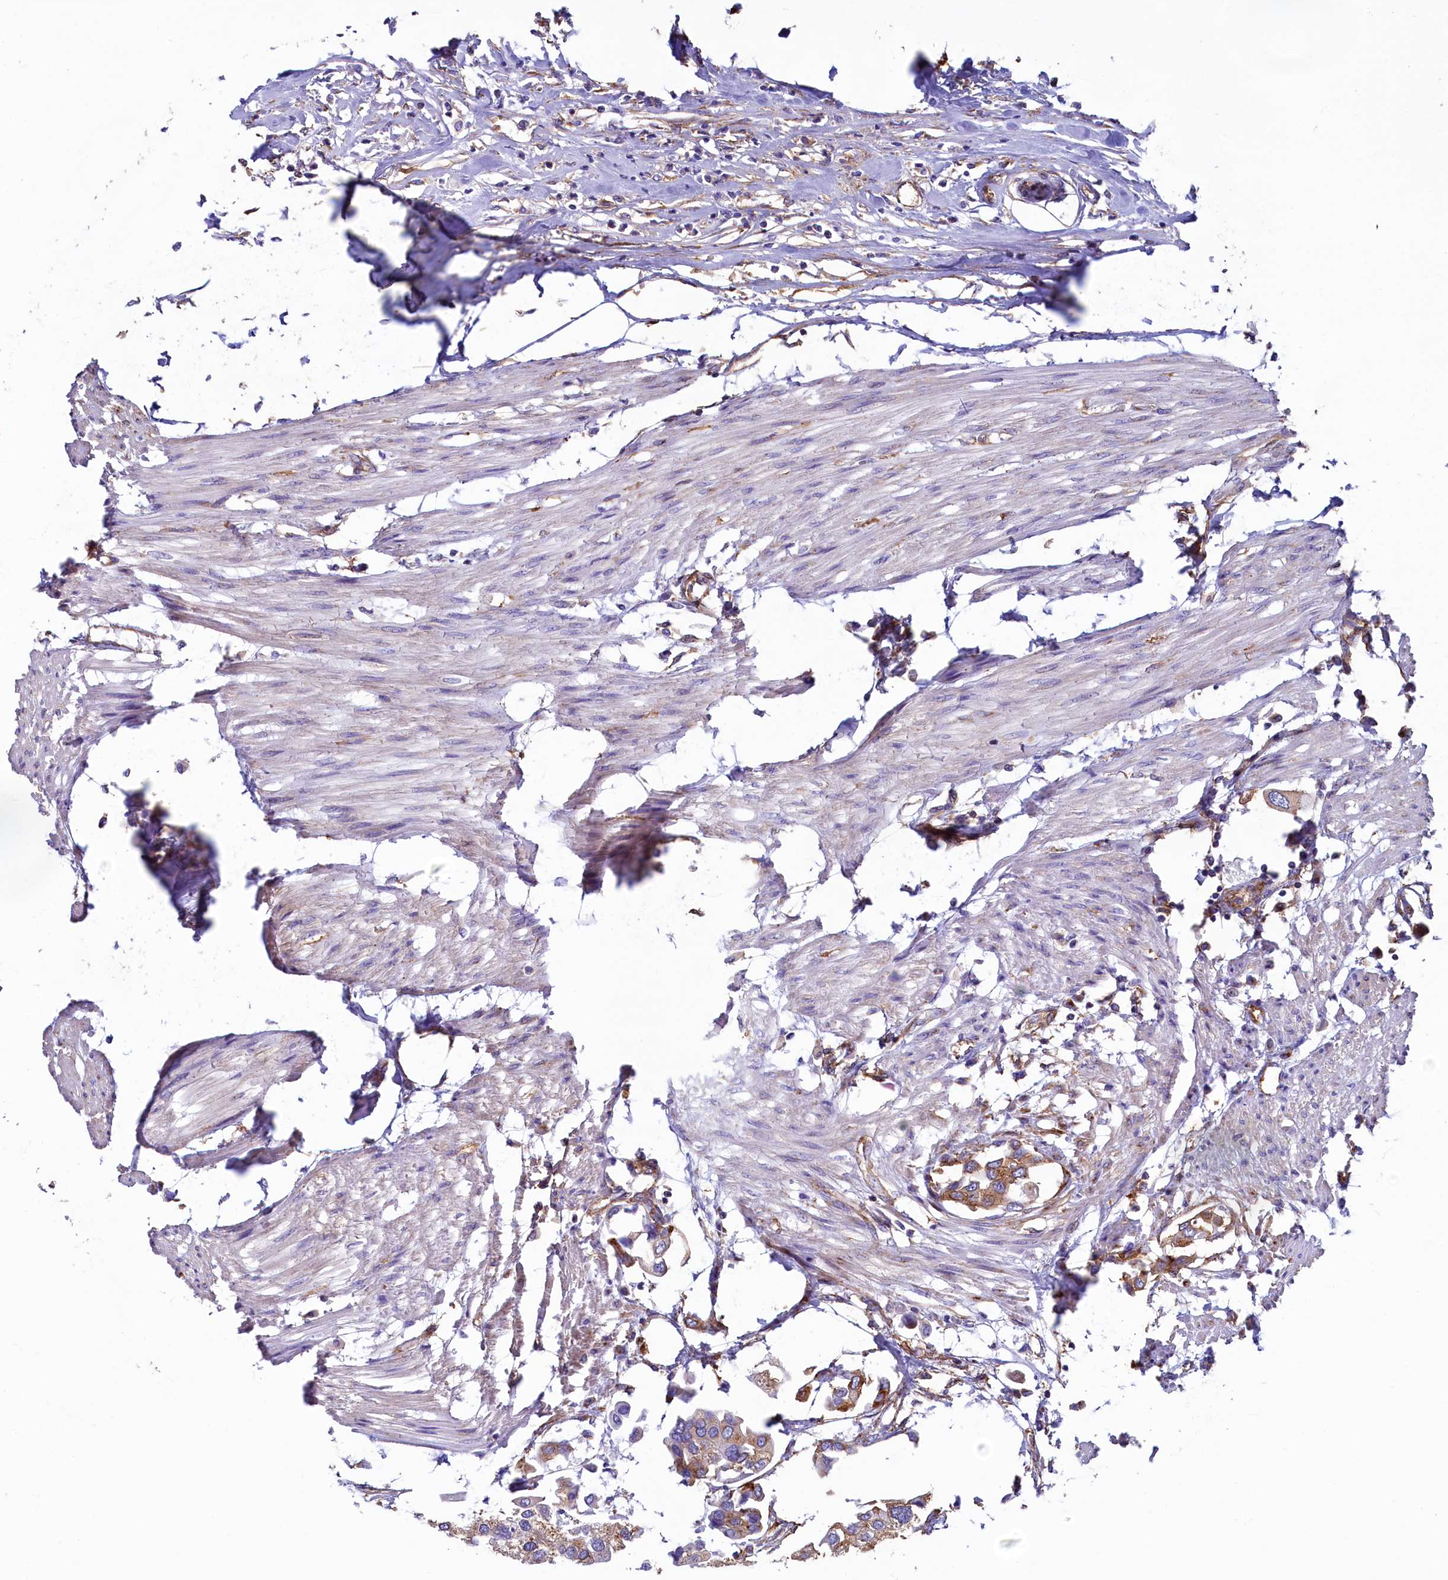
{"staining": {"intensity": "moderate", "quantity": "25%-75%", "location": "cytoplasmic/membranous"}, "tissue": "urothelial cancer", "cell_type": "Tumor cells", "image_type": "cancer", "snomed": [{"axis": "morphology", "description": "Urothelial carcinoma, High grade"}, {"axis": "topography", "description": "Urinary bladder"}], "caption": "Immunohistochemical staining of human urothelial cancer shows medium levels of moderate cytoplasmic/membranous expression in about 25%-75% of tumor cells.", "gene": "GPR21", "patient": {"sex": "male", "age": 64}}